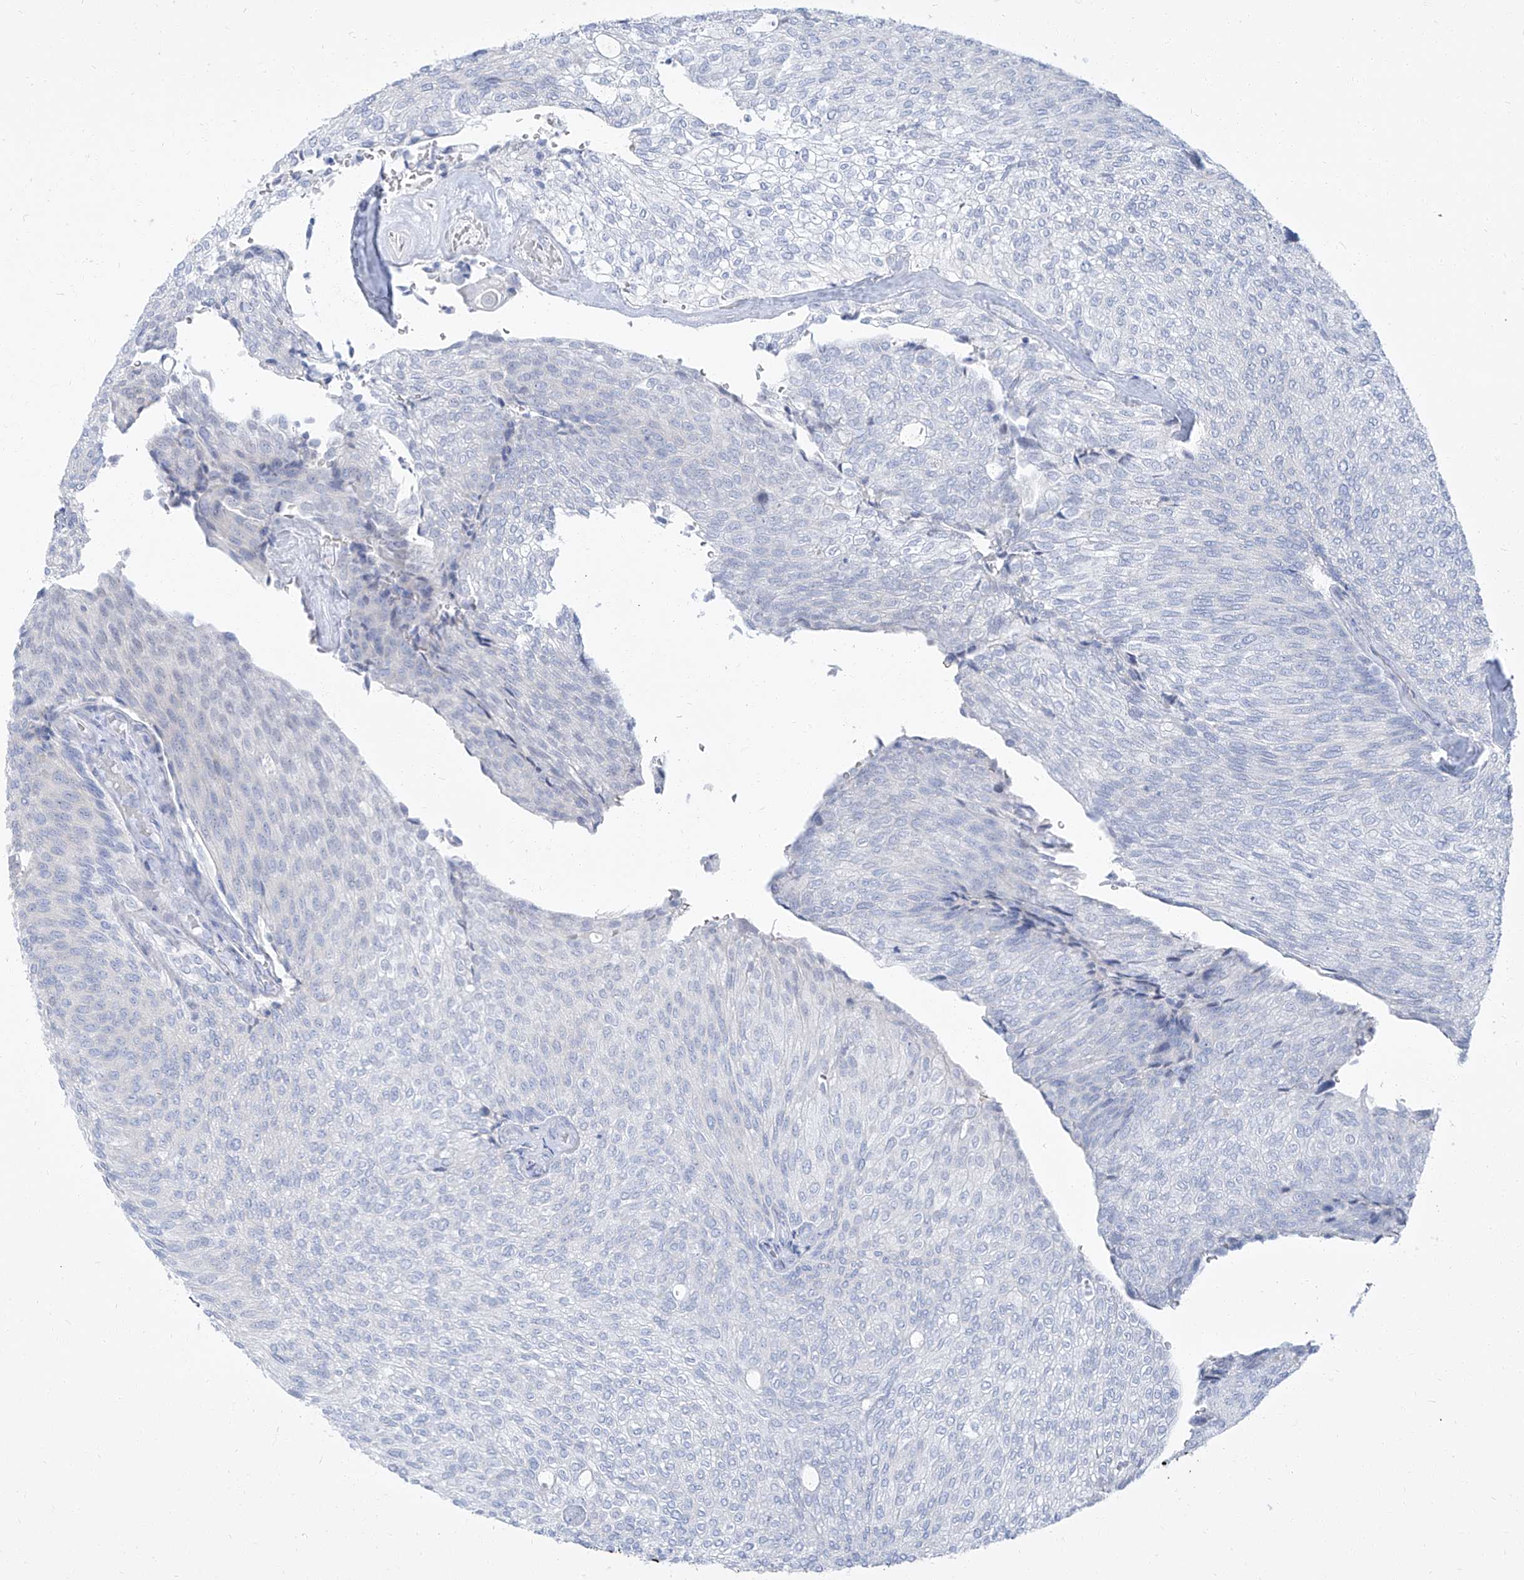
{"staining": {"intensity": "negative", "quantity": "none", "location": "none"}, "tissue": "urothelial cancer", "cell_type": "Tumor cells", "image_type": "cancer", "snomed": [{"axis": "morphology", "description": "Urothelial carcinoma, Low grade"}, {"axis": "topography", "description": "Urinary bladder"}], "caption": "Immunohistochemistry of human urothelial carcinoma (low-grade) displays no staining in tumor cells.", "gene": "TXLNB", "patient": {"sex": "female", "age": 79}}